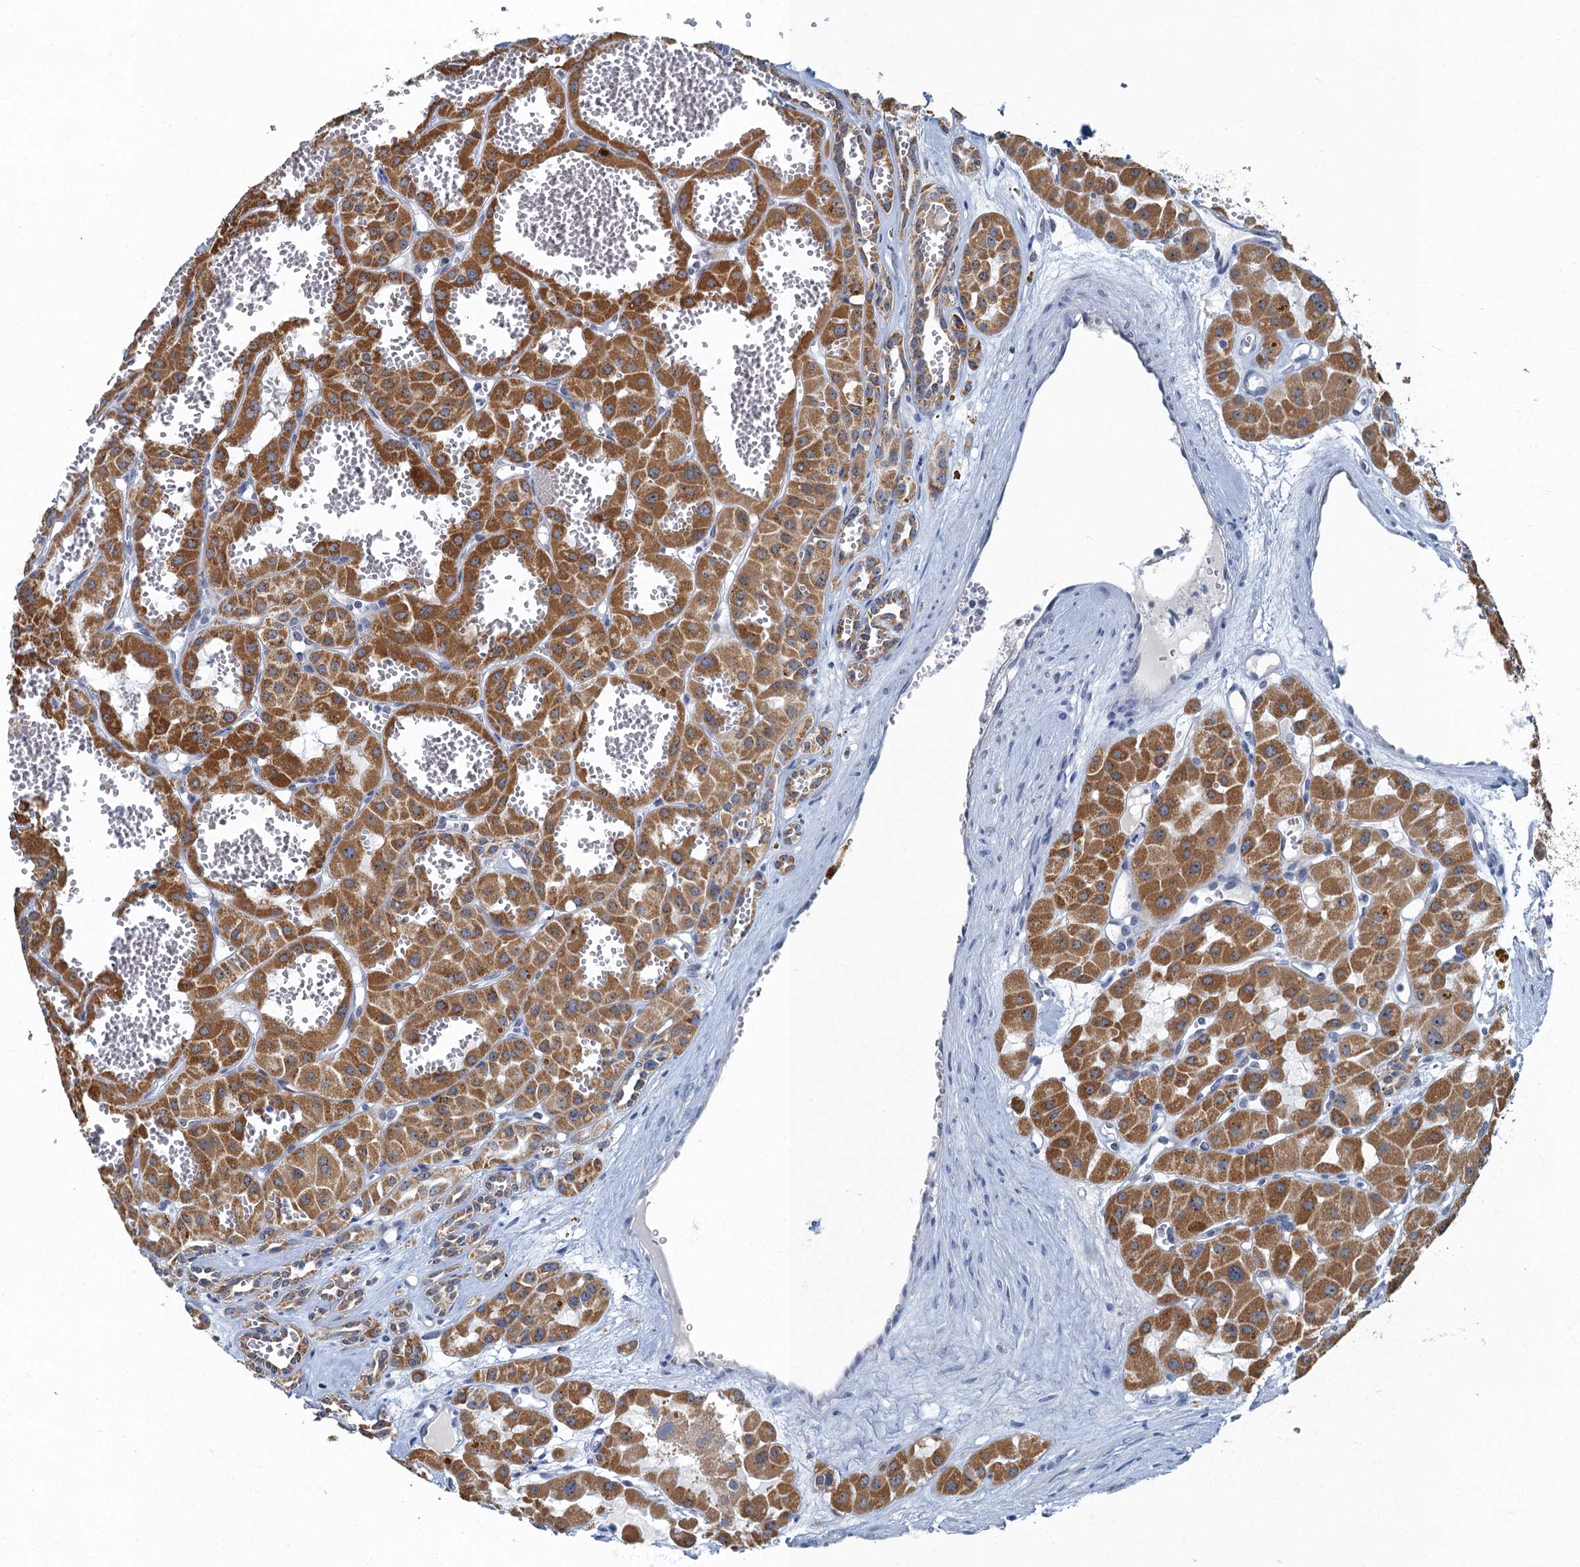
{"staining": {"intensity": "moderate", "quantity": ">75%", "location": "cytoplasmic/membranous"}, "tissue": "renal cancer", "cell_type": "Tumor cells", "image_type": "cancer", "snomed": [{"axis": "morphology", "description": "Carcinoma, NOS"}, {"axis": "topography", "description": "Kidney"}], "caption": "Approximately >75% of tumor cells in human renal carcinoma demonstrate moderate cytoplasmic/membranous protein positivity as visualized by brown immunohistochemical staining.", "gene": "RAD9B", "patient": {"sex": "female", "age": 75}}